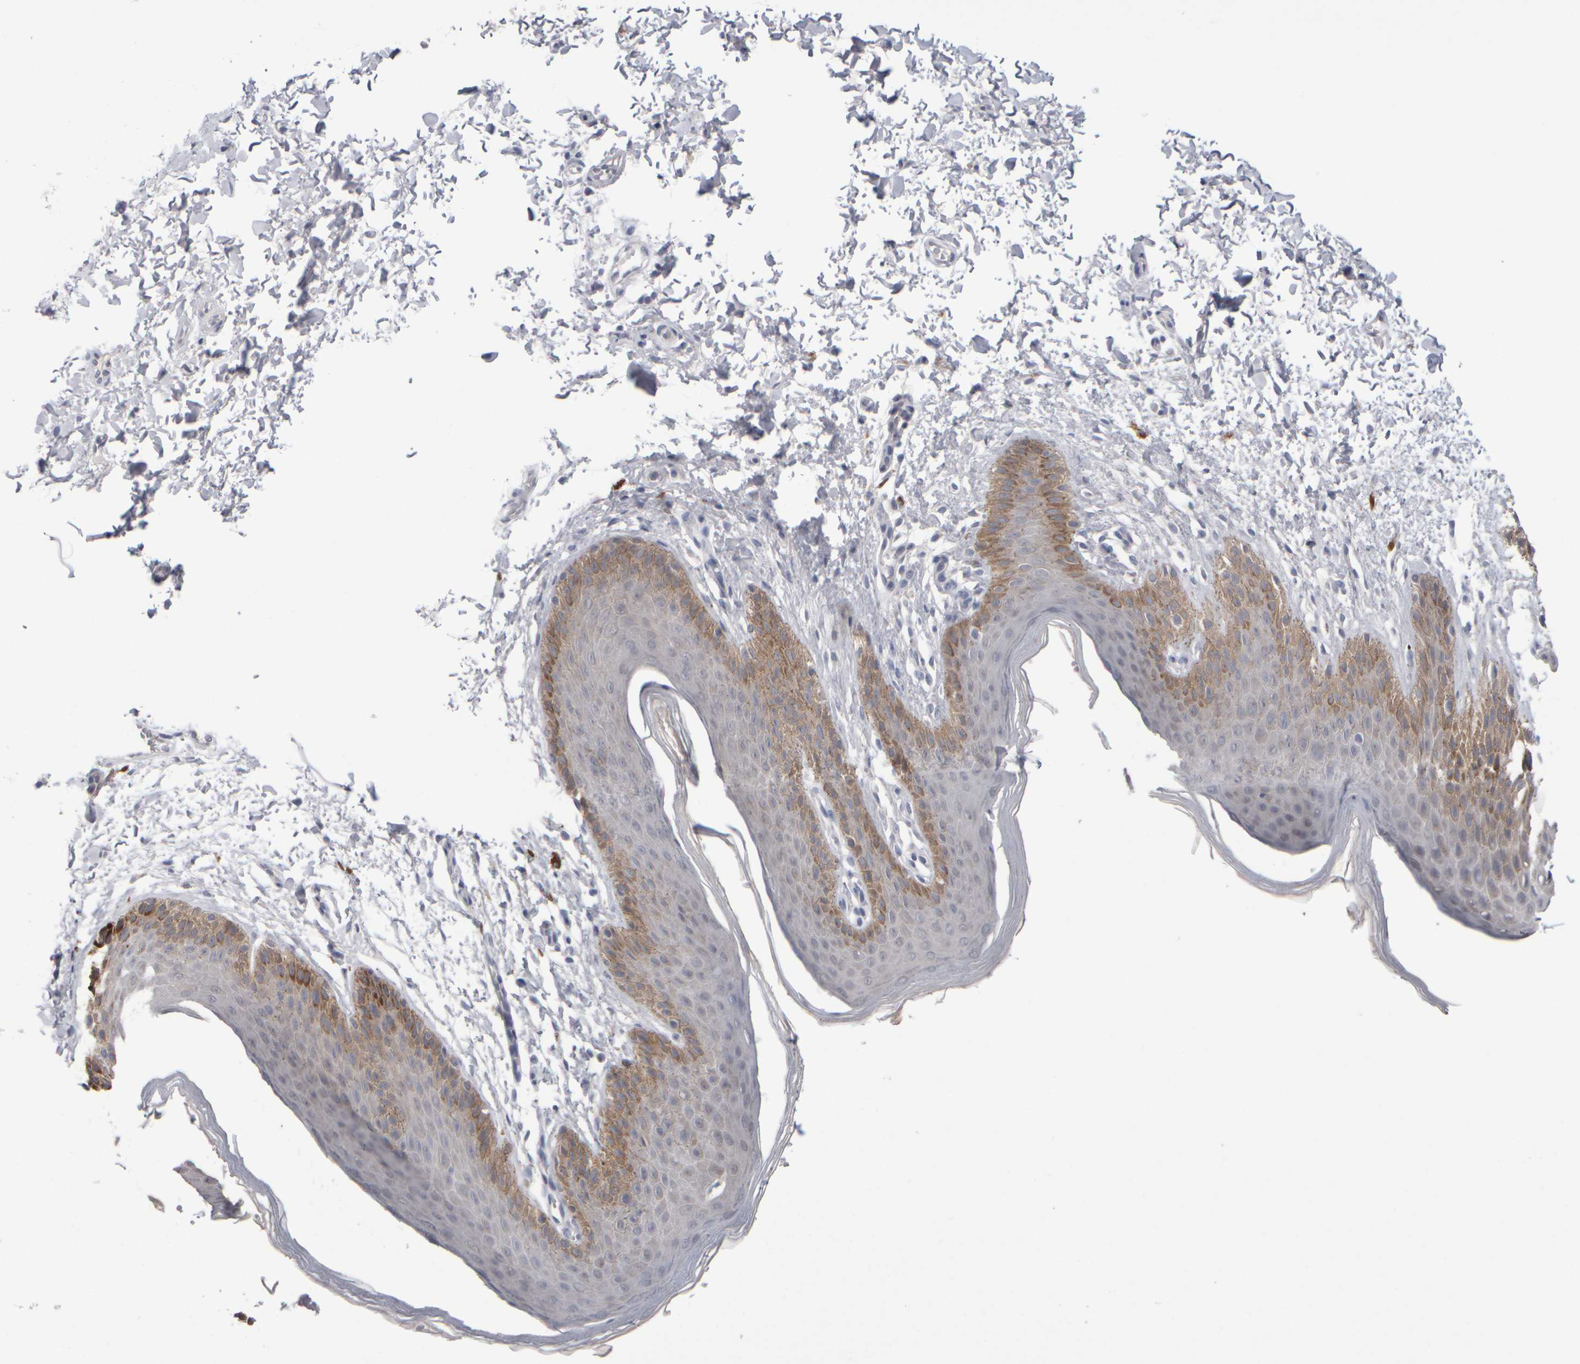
{"staining": {"intensity": "weak", "quantity": "<25%", "location": "cytoplasmic/membranous"}, "tissue": "skin", "cell_type": "Epidermal cells", "image_type": "normal", "snomed": [{"axis": "morphology", "description": "Normal tissue, NOS"}, {"axis": "topography", "description": "Anal"}, {"axis": "topography", "description": "Peripheral nerve tissue"}], "caption": "An IHC histopathology image of normal skin is shown. There is no staining in epidermal cells of skin.", "gene": "EPHX2", "patient": {"sex": "male", "age": 44}}